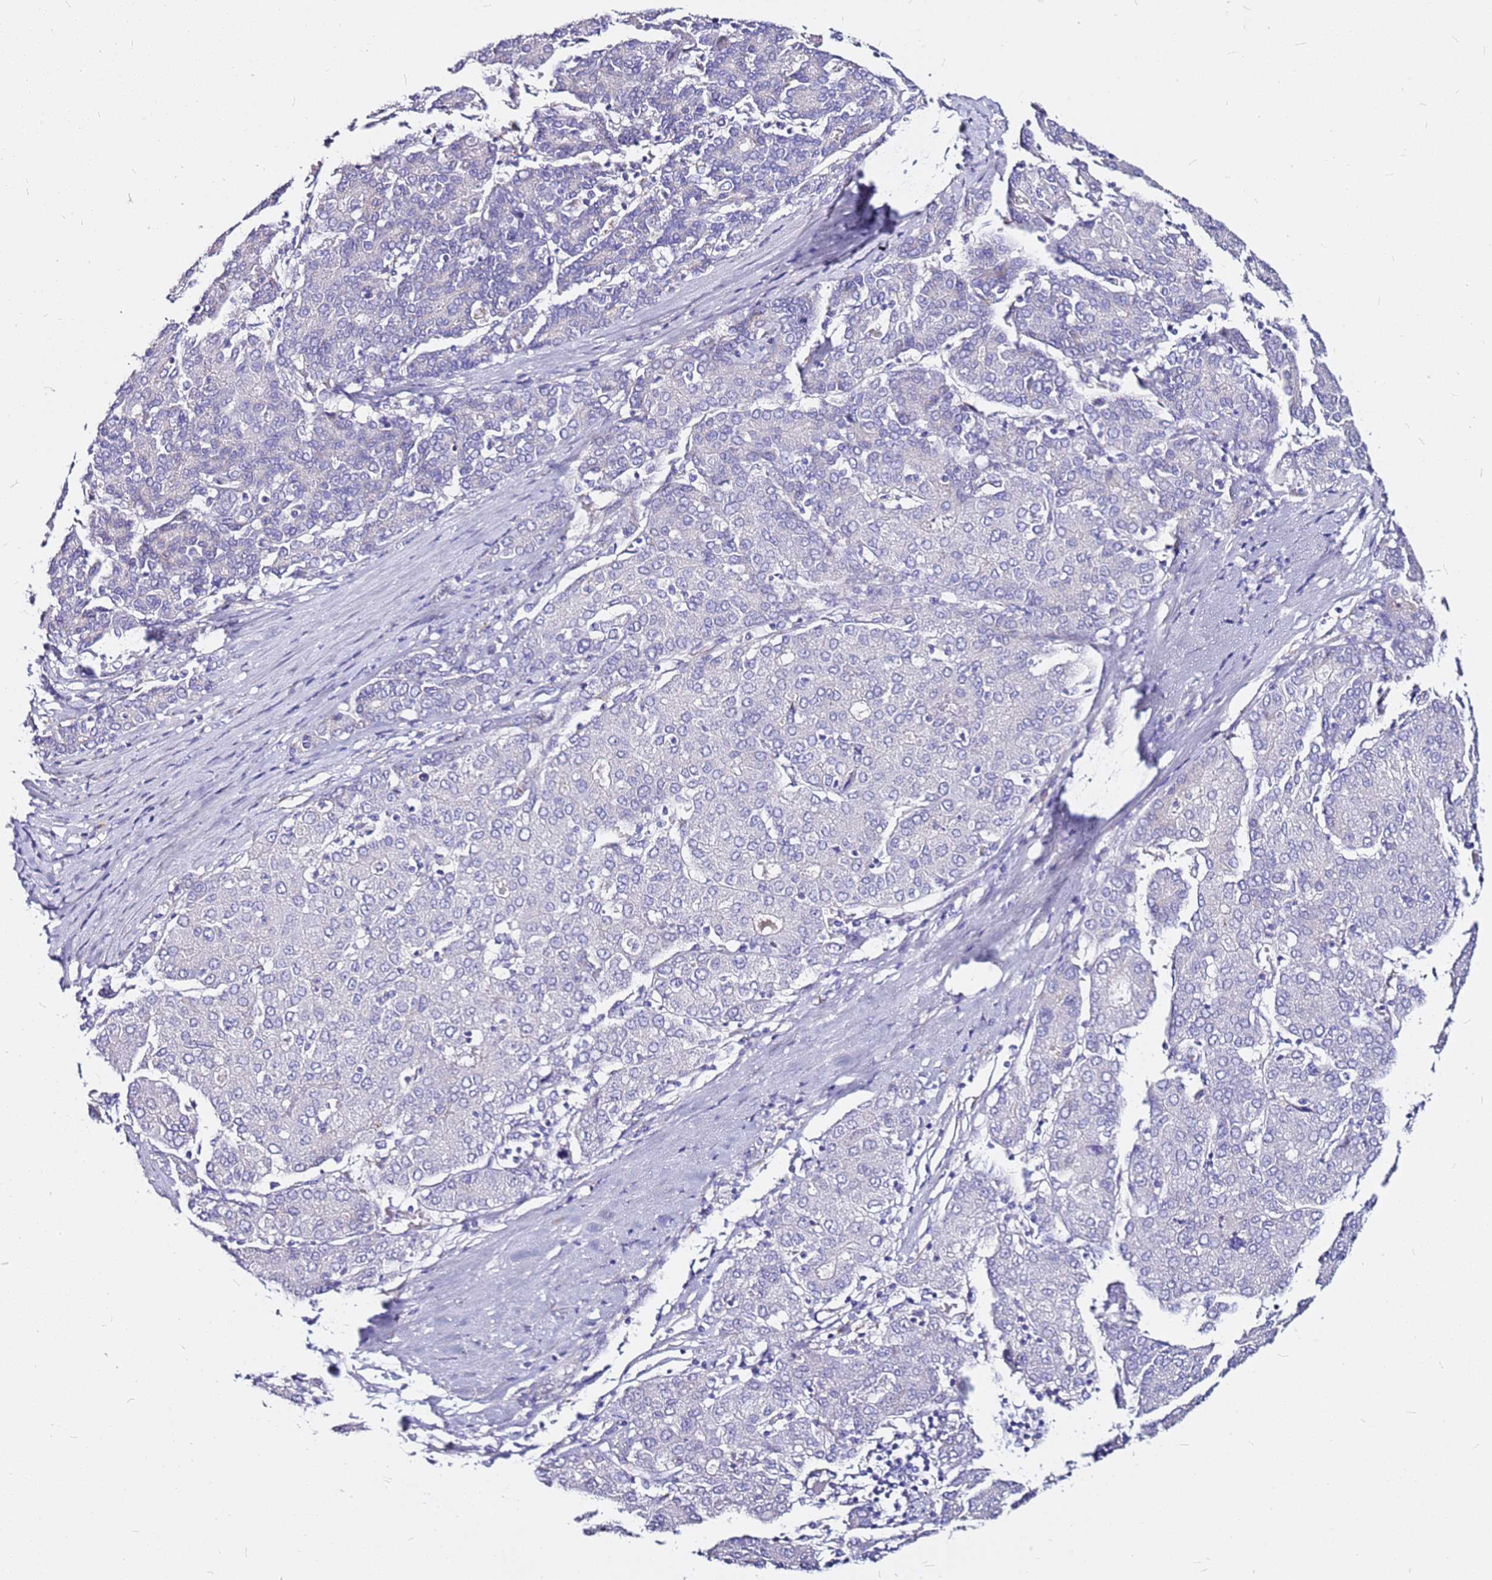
{"staining": {"intensity": "negative", "quantity": "none", "location": "none"}, "tissue": "liver cancer", "cell_type": "Tumor cells", "image_type": "cancer", "snomed": [{"axis": "morphology", "description": "Carcinoma, Hepatocellular, NOS"}, {"axis": "topography", "description": "Liver"}], "caption": "IHC image of hepatocellular carcinoma (liver) stained for a protein (brown), which exhibits no staining in tumor cells.", "gene": "CASD1", "patient": {"sex": "male", "age": 65}}